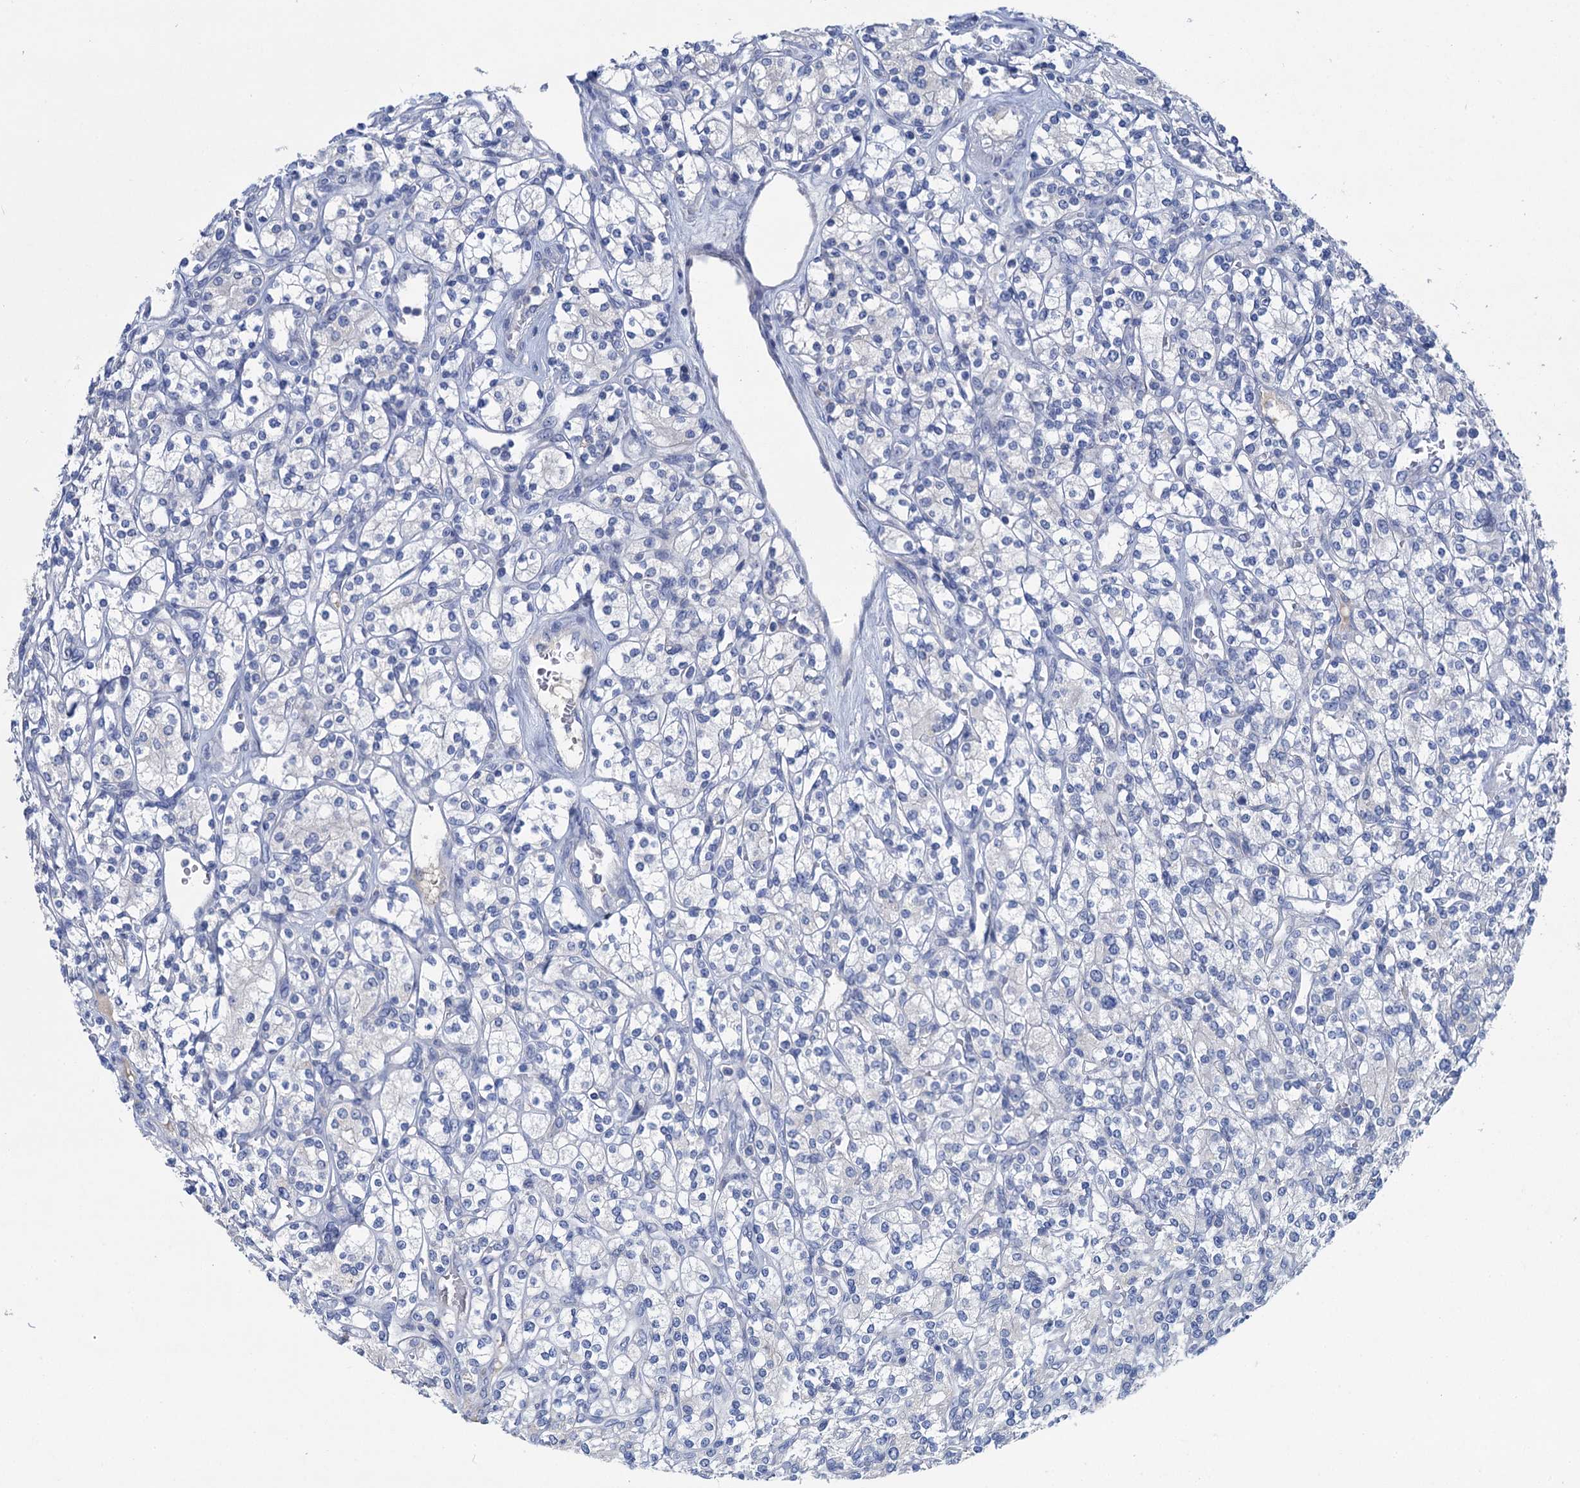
{"staining": {"intensity": "negative", "quantity": "none", "location": "none"}, "tissue": "renal cancer", "cell_type": "Tumor cells", "image_type": "cancer", "snomed": [{"axis": "morphology", "description": "Adenocarcinoma, NOS"}, {"axis": "topography", "description": "Kidney"}], "caption": "IHC micrograph of neoplastic tissue: adenocarcinoma (renal) stained with DAB displays no significant protein positivity in tumor cells. (Stains: DAB immunohistochemistry with hematoxylin counter stain, Microscopy: brightfield microscopy at high magnification).", "gene": "CHDH", "patient": {"sex": "male", "age": 77}}